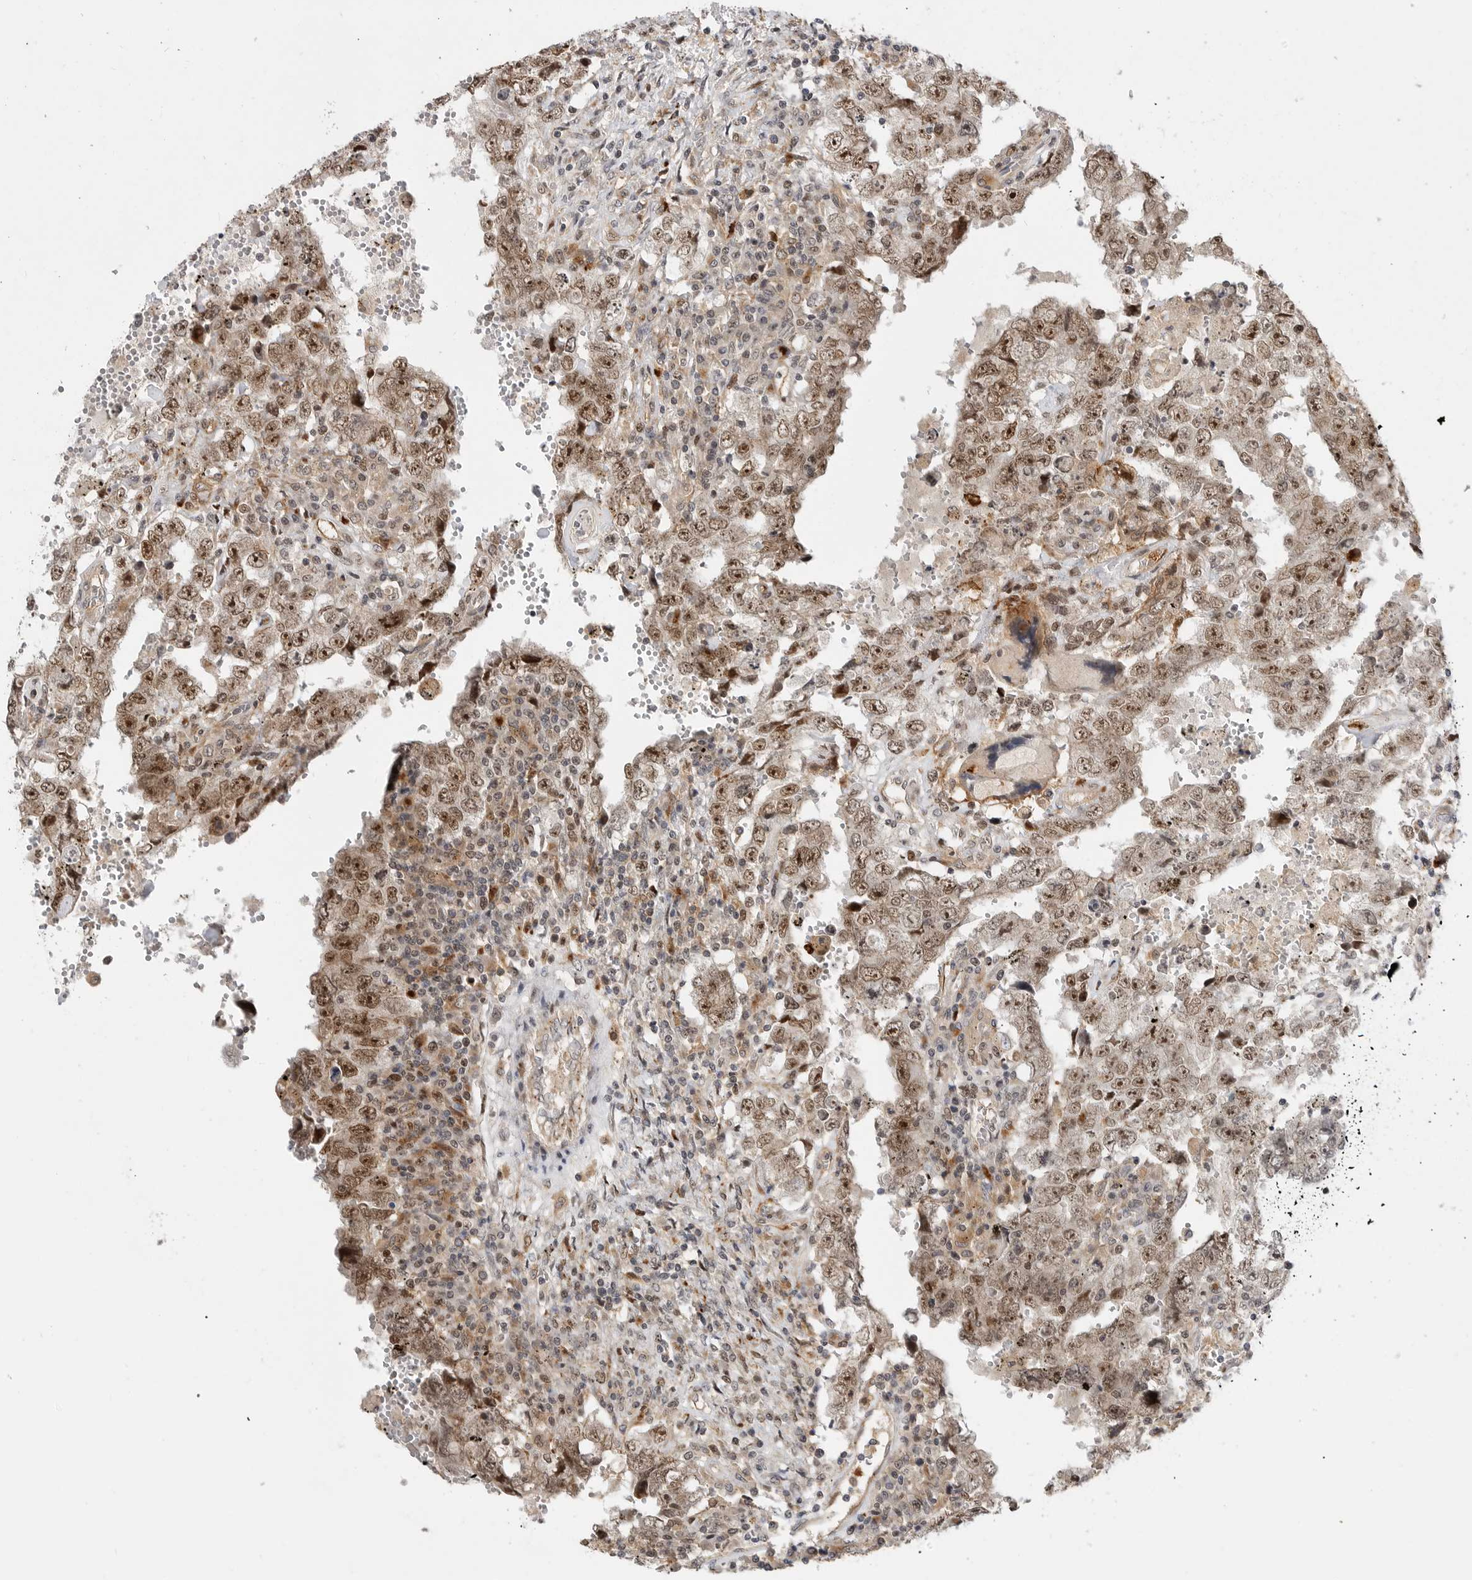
{"staining": {"intensity": "moderate", "quantity": ">75%", "location": "nuclear"}, "tissue": "testis cancer", "cell_type": "Tumor cells", "image_type": "cancer", "snomed": [{"axis": "morphology", "description": "Carcinoma, Embryonal, NOS"}, {"axis": "topography", "description": "Testis"}], "caption": "DAB immunohistochemical staining of human embryonal carcinoma (testis) displays moderate nuclear protein expression in about >75% of tumor cells.", "gene": "CSNK1G3", "patient": {"sex": "male", "age": 26}}